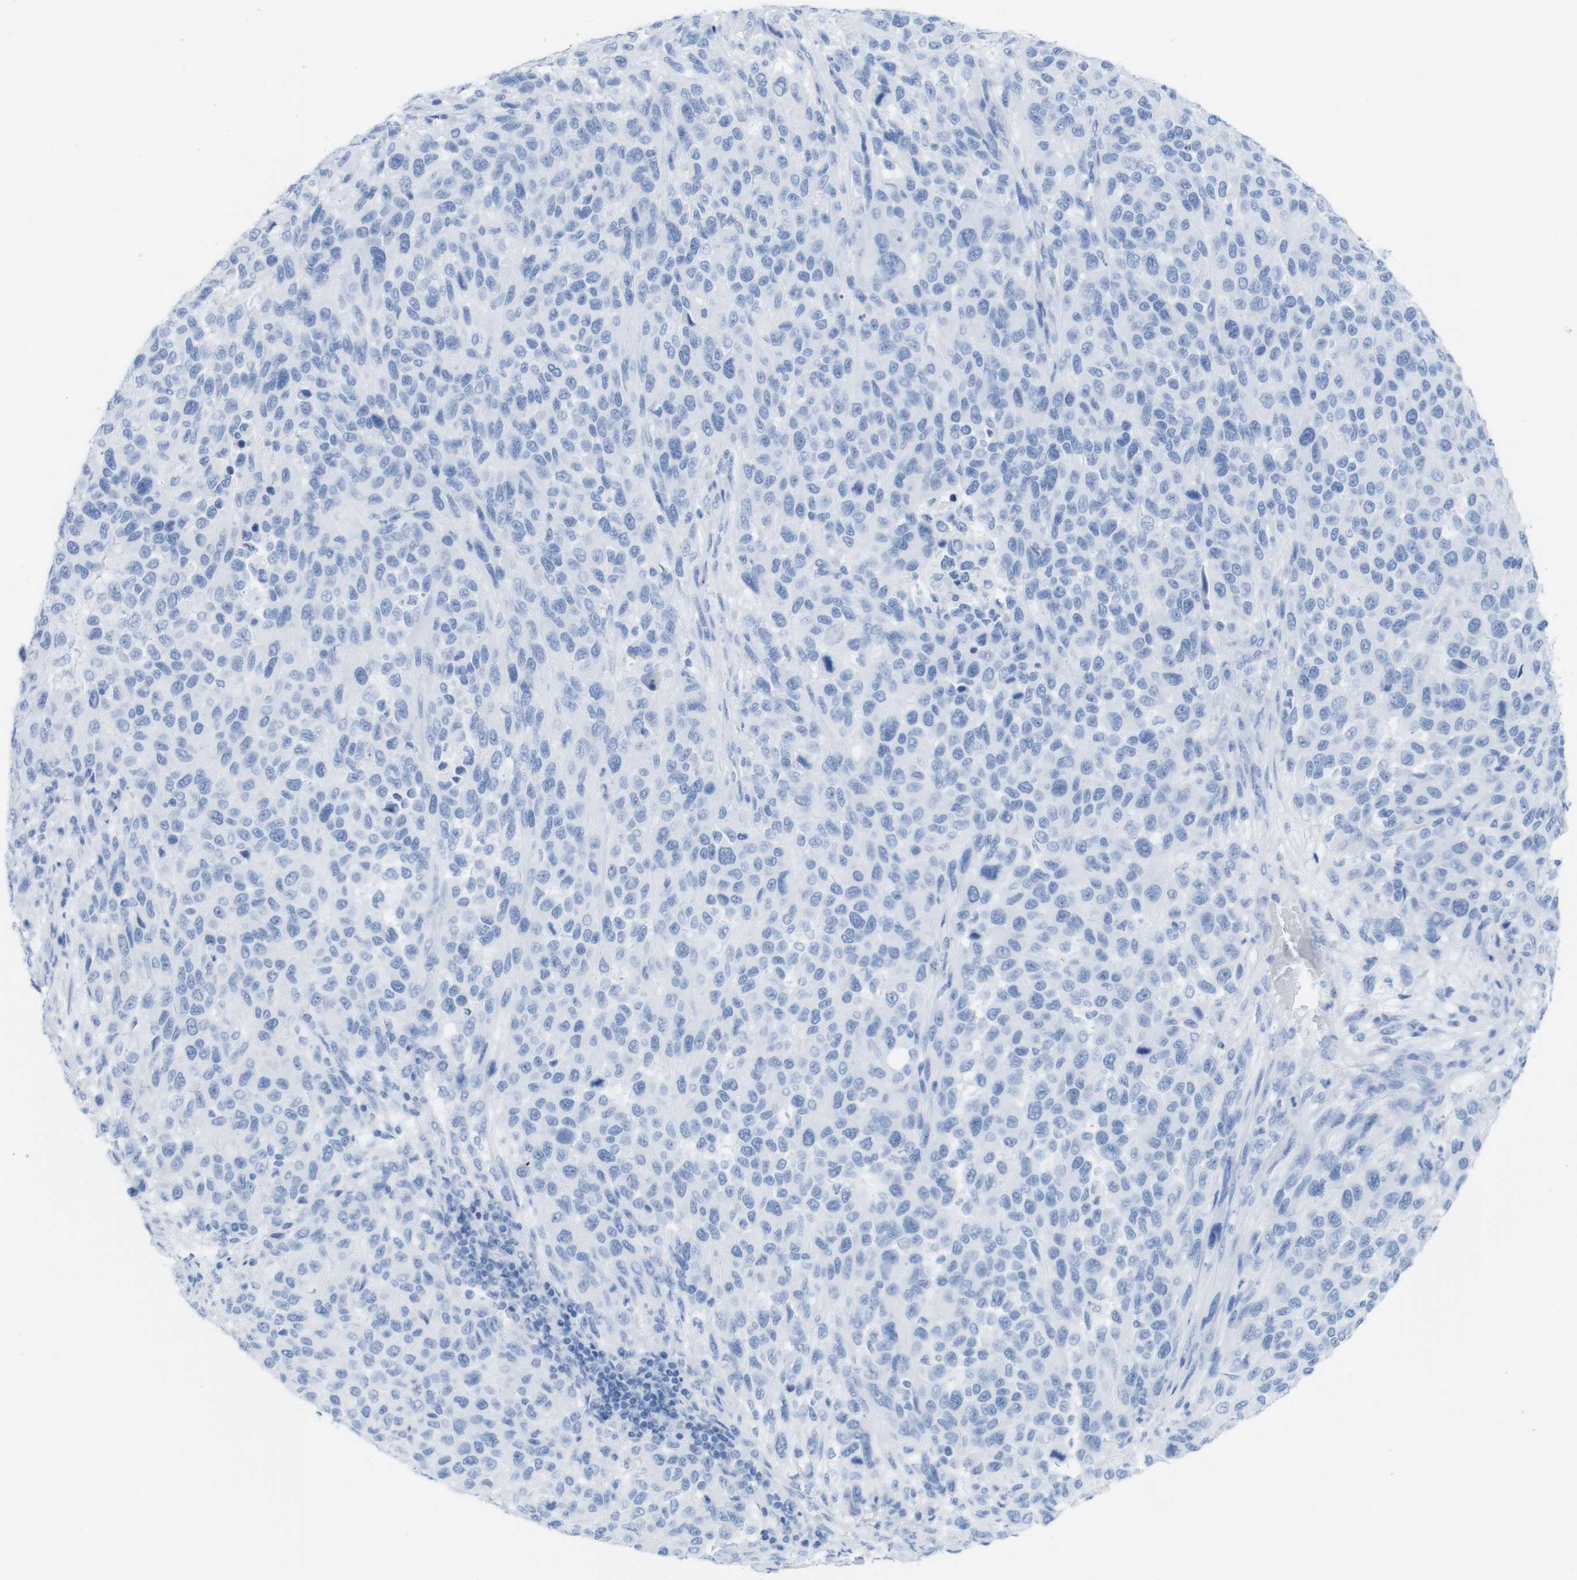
{"staining": {"intensity": "negative", "quantity": "none", "location": "none"}, "tissue": "melanoma", "cell_type": "Tumor cells", "image_type": "cancer", "snomed": [{"axis": "morphology", "description": "Malignant melanoma, Metastatic site"}, {"axis": "topography", "description": "Lymph node"}], "caption": "Immunohistochemical staining of malignant melanoma (metastatic site) exhibits no significant positivity in tumor cells.", "gene": "MYH7", "patient": {"sex": "male", "age": 61}}